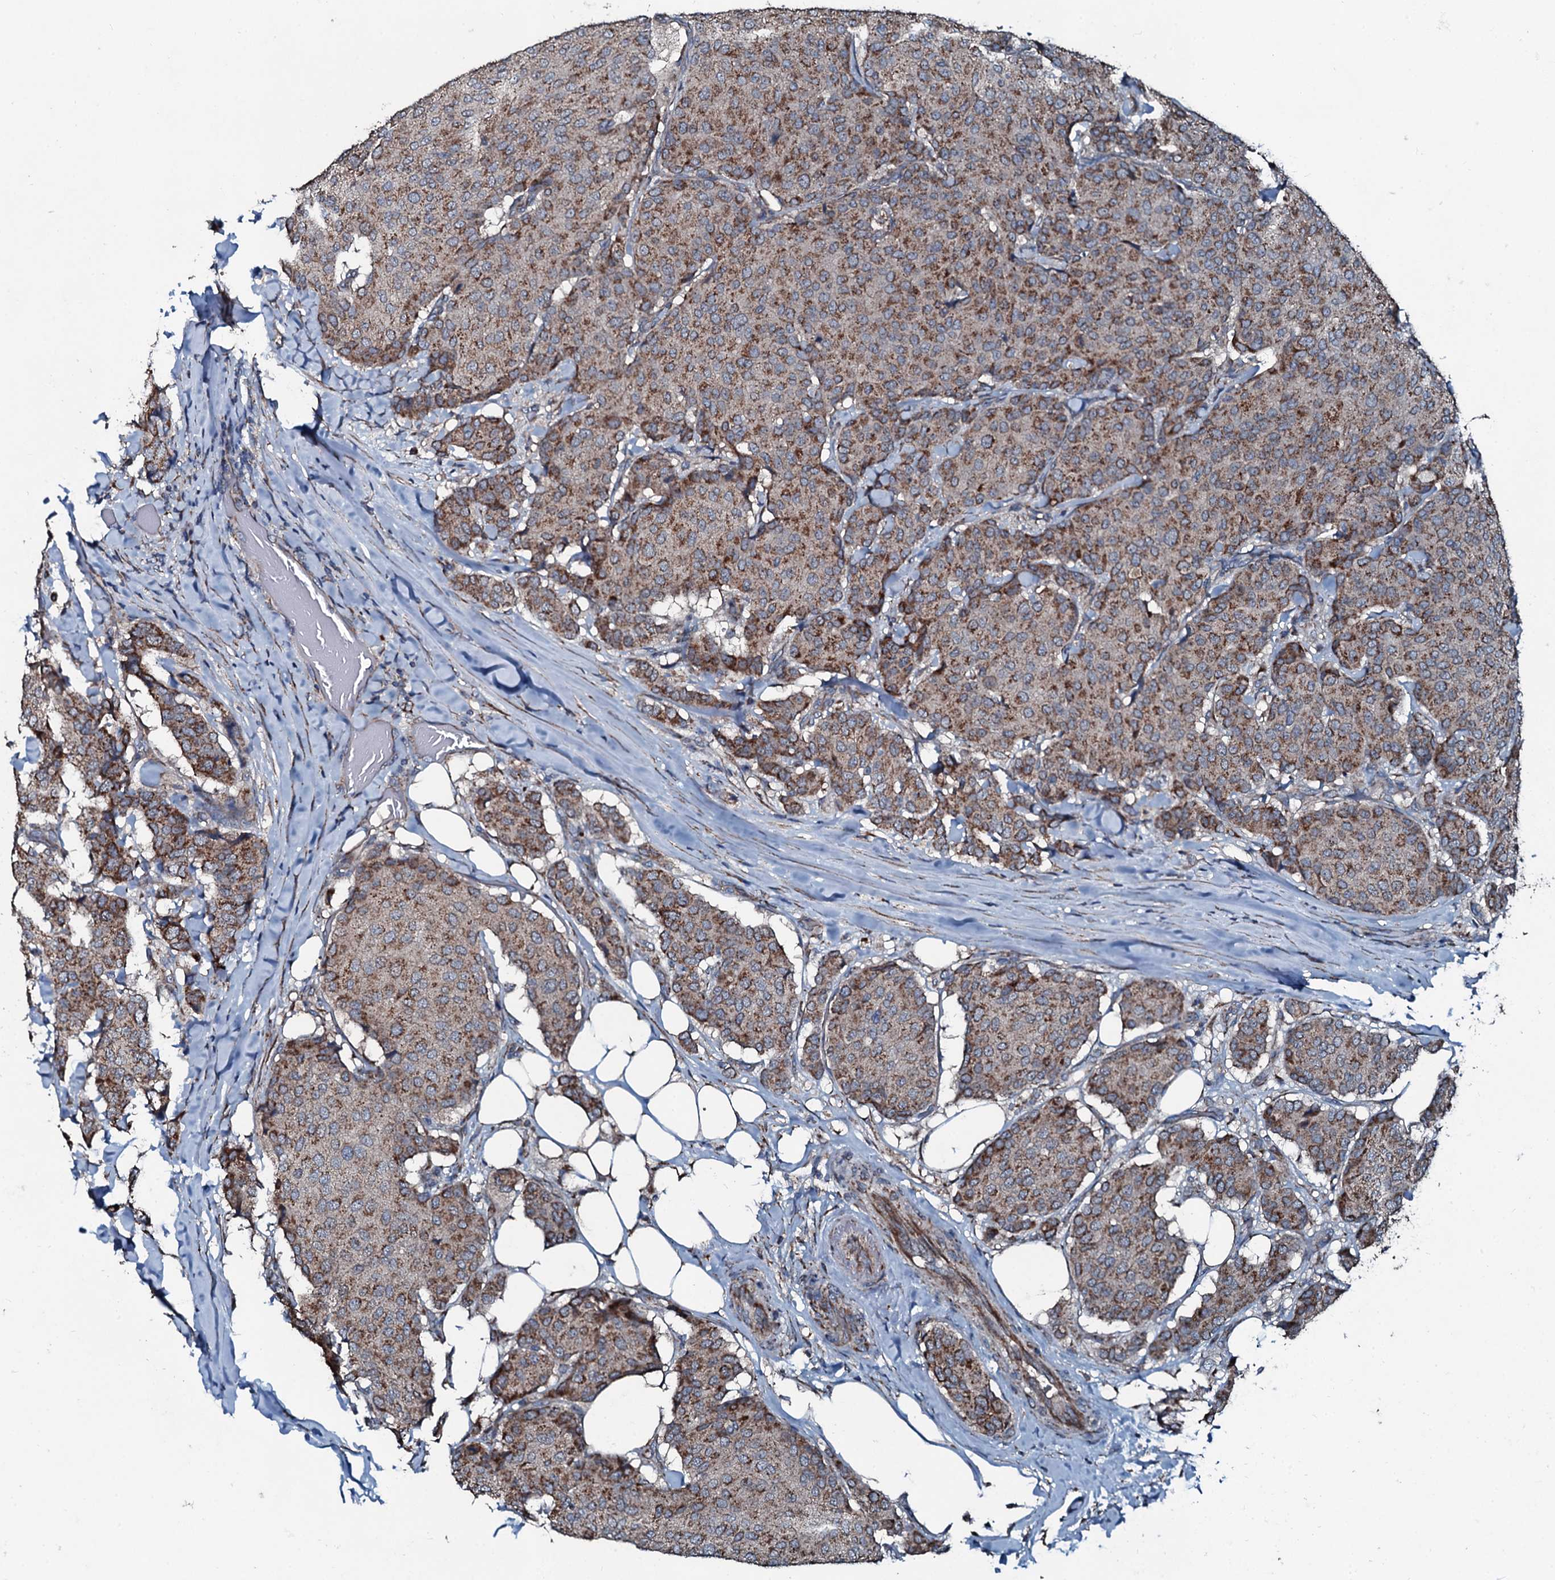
{"staining": {"intensity": "moderate", "quantity": ">75%", "location": "cytoplasmic/membranous"}, "tissue": "breast cancer", "cell_type": "Tumor cells", "image_type": "cancer", "snomed": [{"axis": "morphology", "description": "Duct carcinoma"}, {"axis": "topography", "description": "Breast"}], "caption": "Immunohistochemistry (IHC) histopathology image of breast cancer stained for a protein (brown), which displays medium levels of moderate cytoplasmic/membranous staining in approximately >75% of tumor cells.", "gene": "ACSS3", "patient": {"sex": "female", "age": 75}}